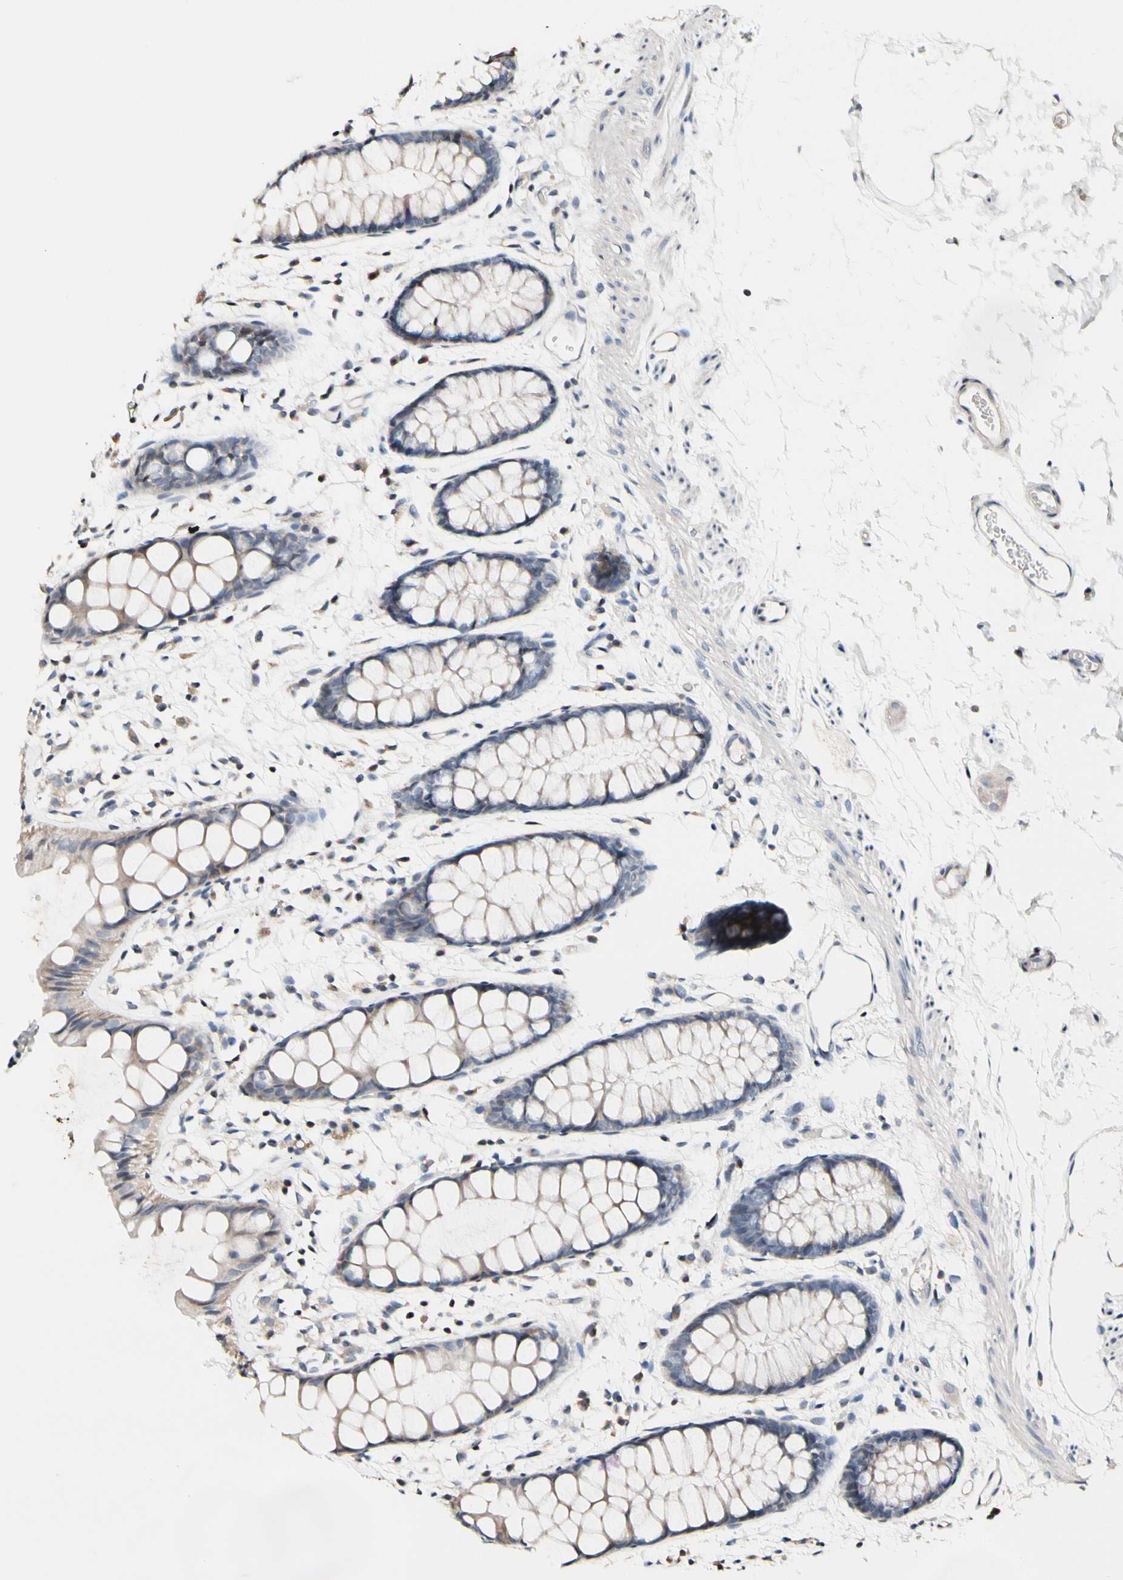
{"staining": {"intensity": "weak", "quantity": ">75%", "location": "cytoplasmic/membranous"}, "tissue": "rectum", "cell_type": "Glandular cells", "image_type": "normal", "snomed": [{"axis": "morphology", "description": "Normal tissue, NOS"}, {"axis": "topography", "description": "Rectum"}], "caption": "Normal rectum reveals weak cytoplasmic/membranous positivity in approximately >75% of glandular cells The protein is stained brown, and the nuclei are stained in blue (DAB (3,3'-diaminobenzidine) IHC with brightfield microscopy, high magnification)..", "gene": "SOX30", "patient": {"sex": "female", "age": 66}}